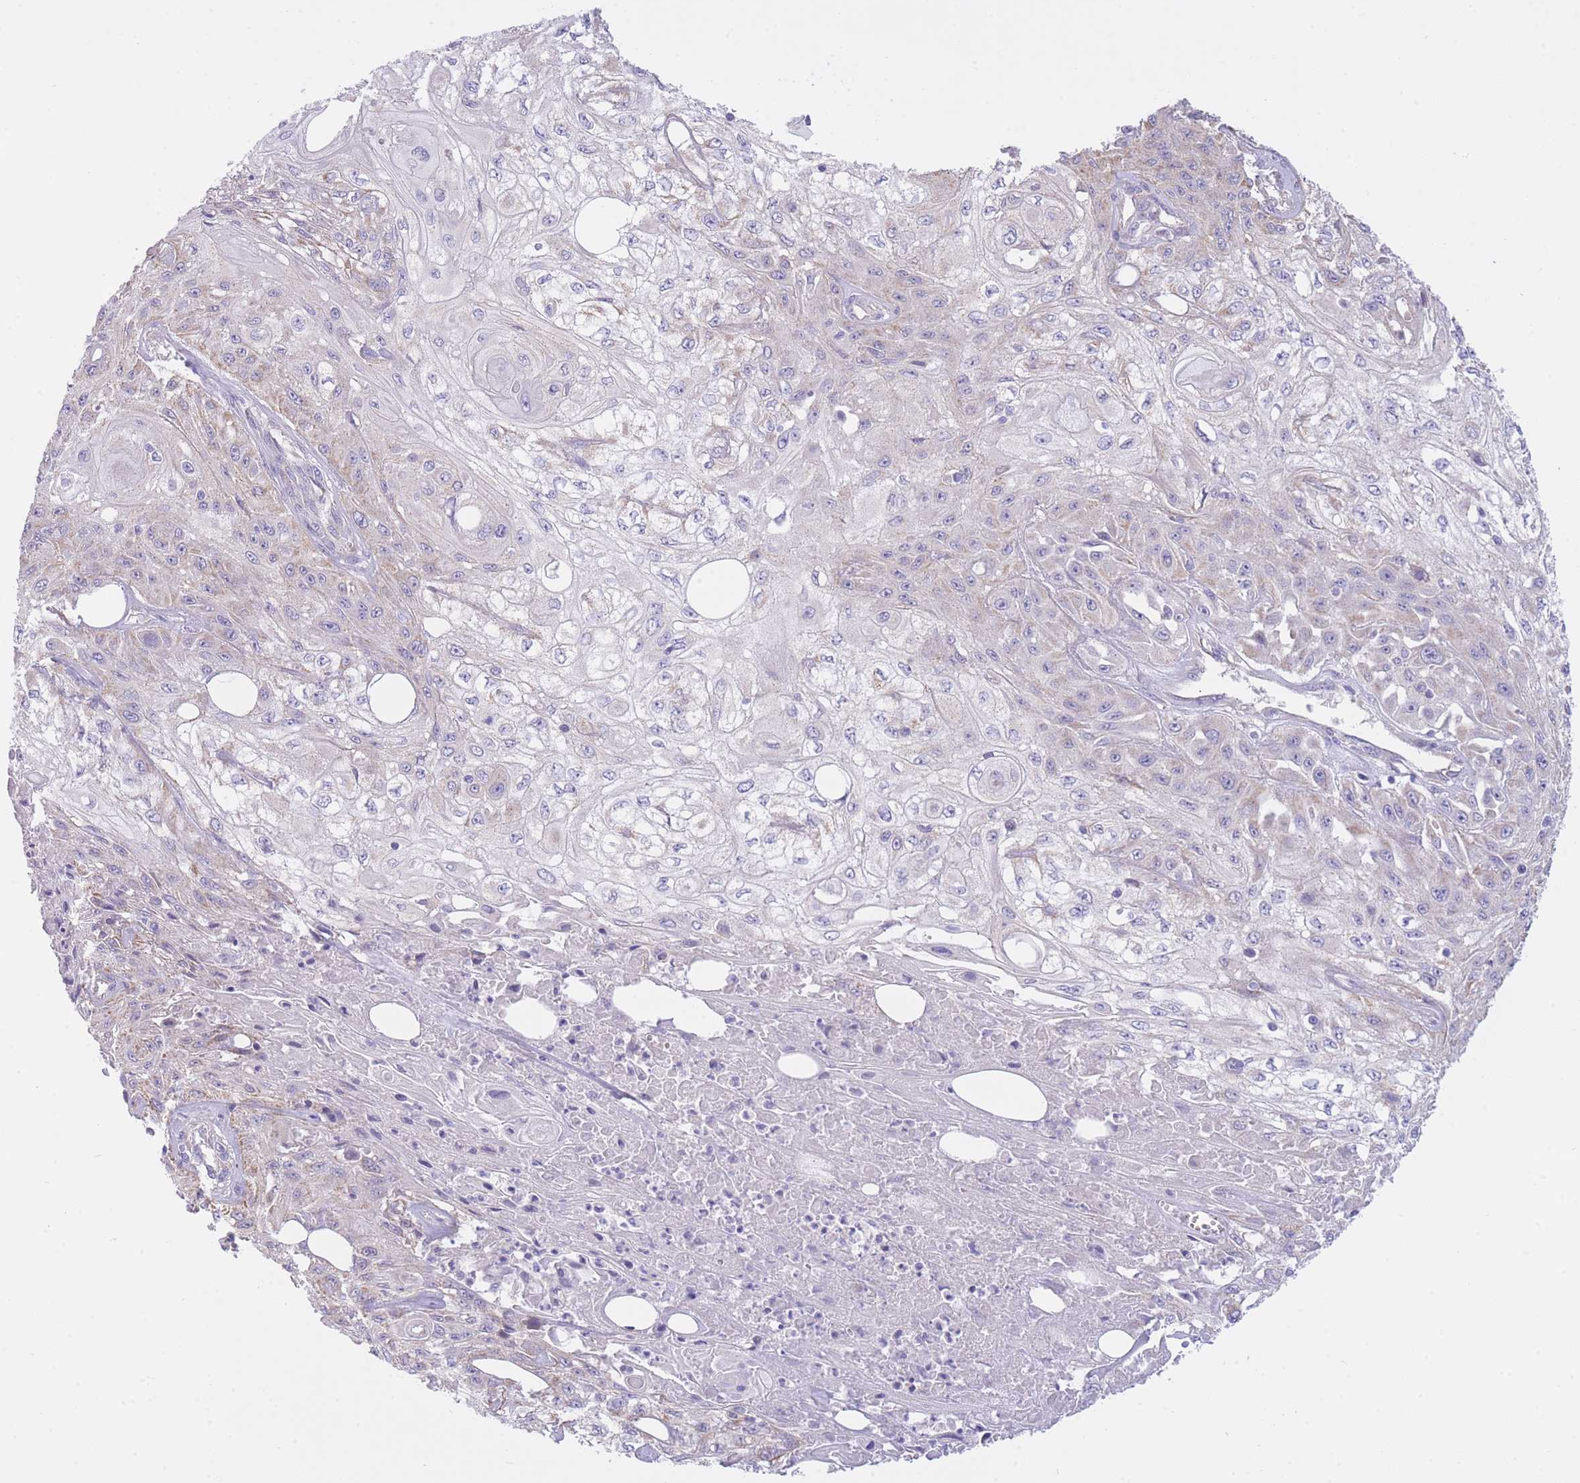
{"staining": {"intensity": "negative", "quantity": "none", "location": "none"}, "tissue": "skin cancer", "cell_type": "Tumor cells", "image_type": "cancer", "snomed": [{"axis": "morphology", "description": "Squamous cell carcinoma, NOS"}, {"axis": "morphology", "description": "Squamous cell carcinoma, metastatic, NOS"}, {"axis": "topography", "description": "Skin"}, {"axis": "topography", "description": "Lymph node"}], "caption": "A micrograph of human skin cancer is negative for staining in tumor cells.", "gene": "PGM1", "patient": {"sex": "male", "age": 75}}